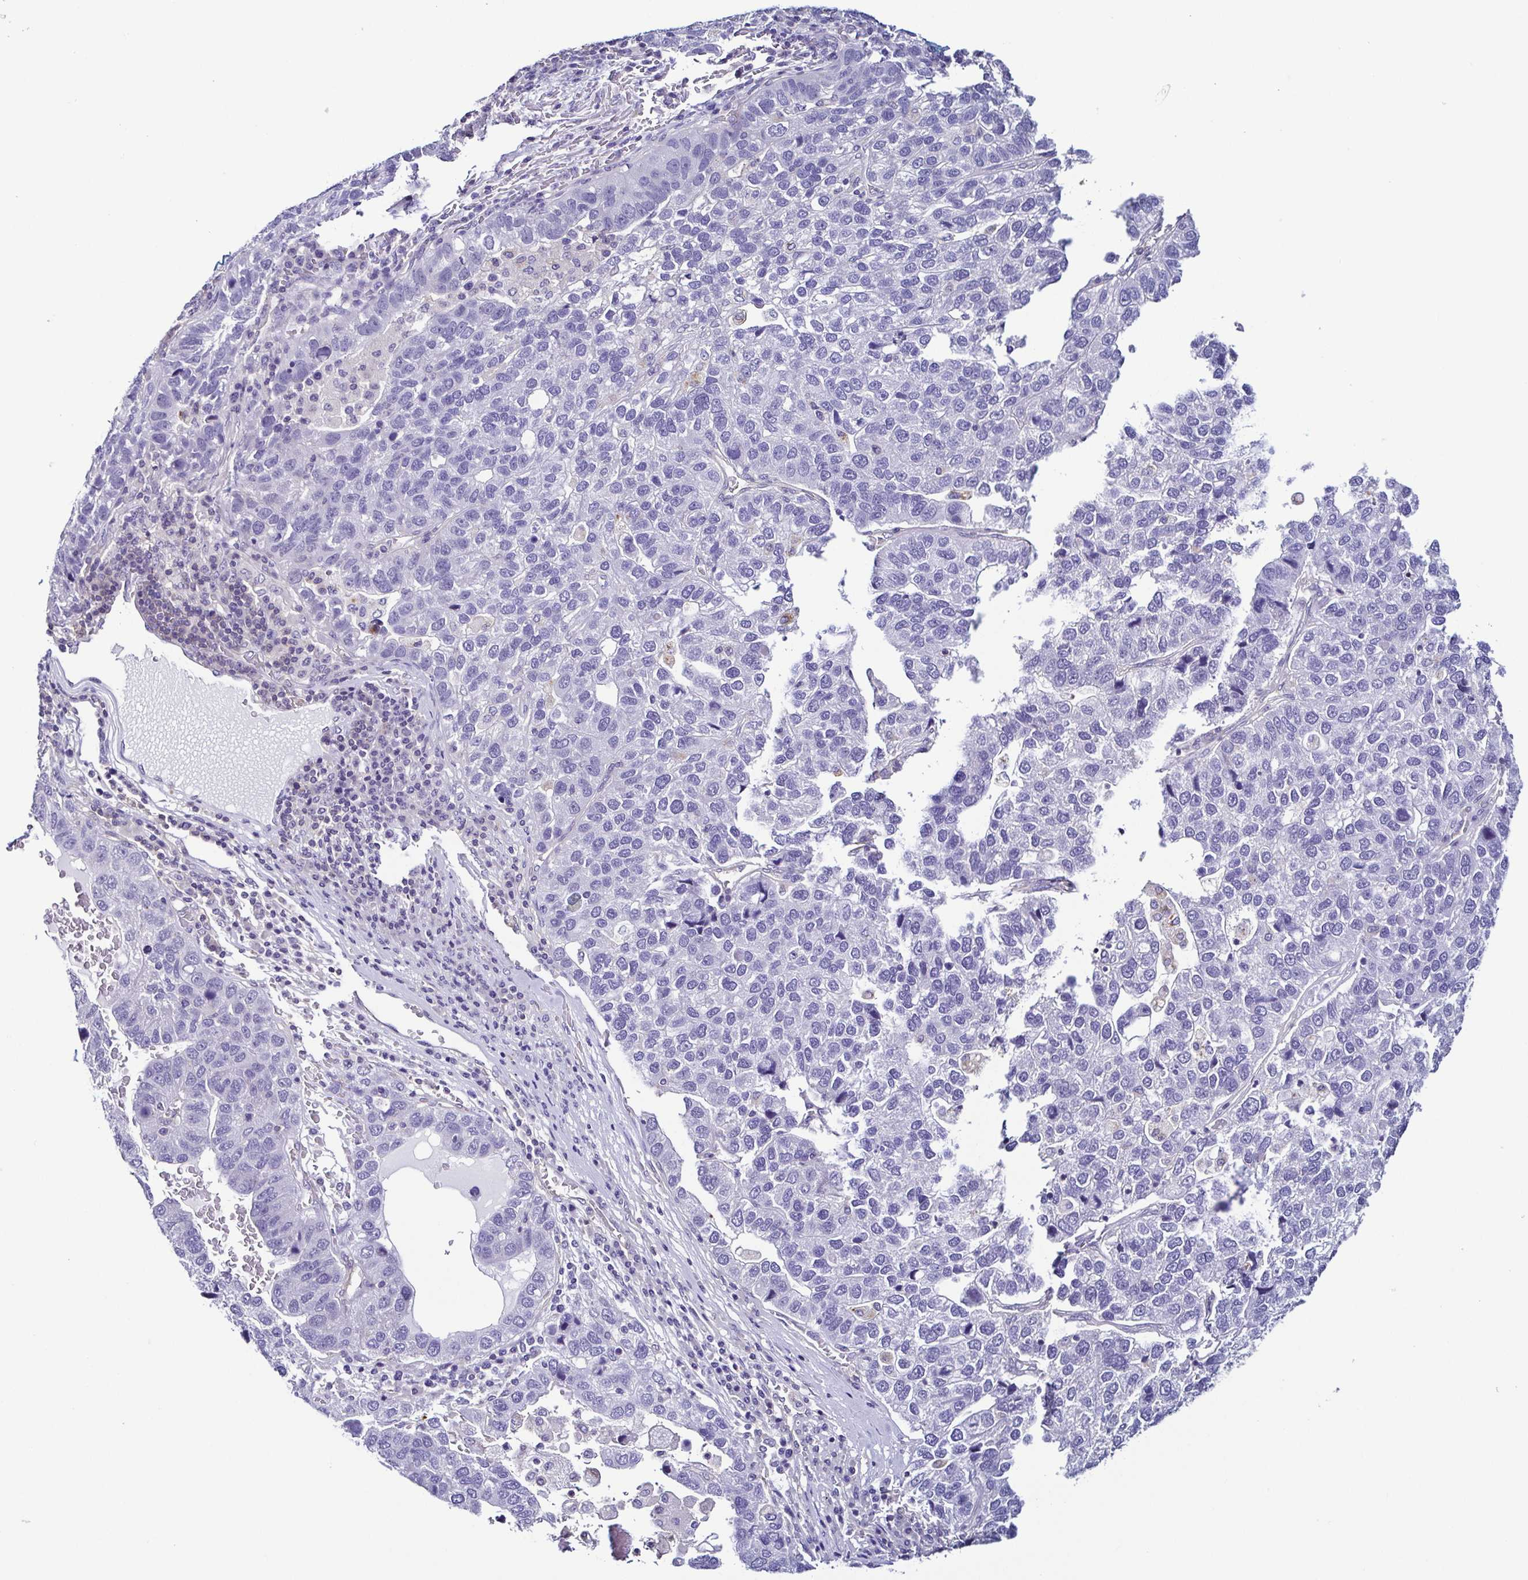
{"staining": {"intensity": "negative", "quantity": "none", "location": "none"}, "tissue": "pancreatic cancer", "cell_type": "Tumor cells", "image_type": "cancer", "snomed": [{"axis": "morphology", "description": "Adenocarcinoma, NOS"}, {"axis": "topography", "description": "Pancreas"}], "caption": "The photomicrograph demonstrates no staining of tumor cells in pancreatic adenocarcinoma.", "gene": "TNNT2", "patient": {"sex": "female", "age": 61}}